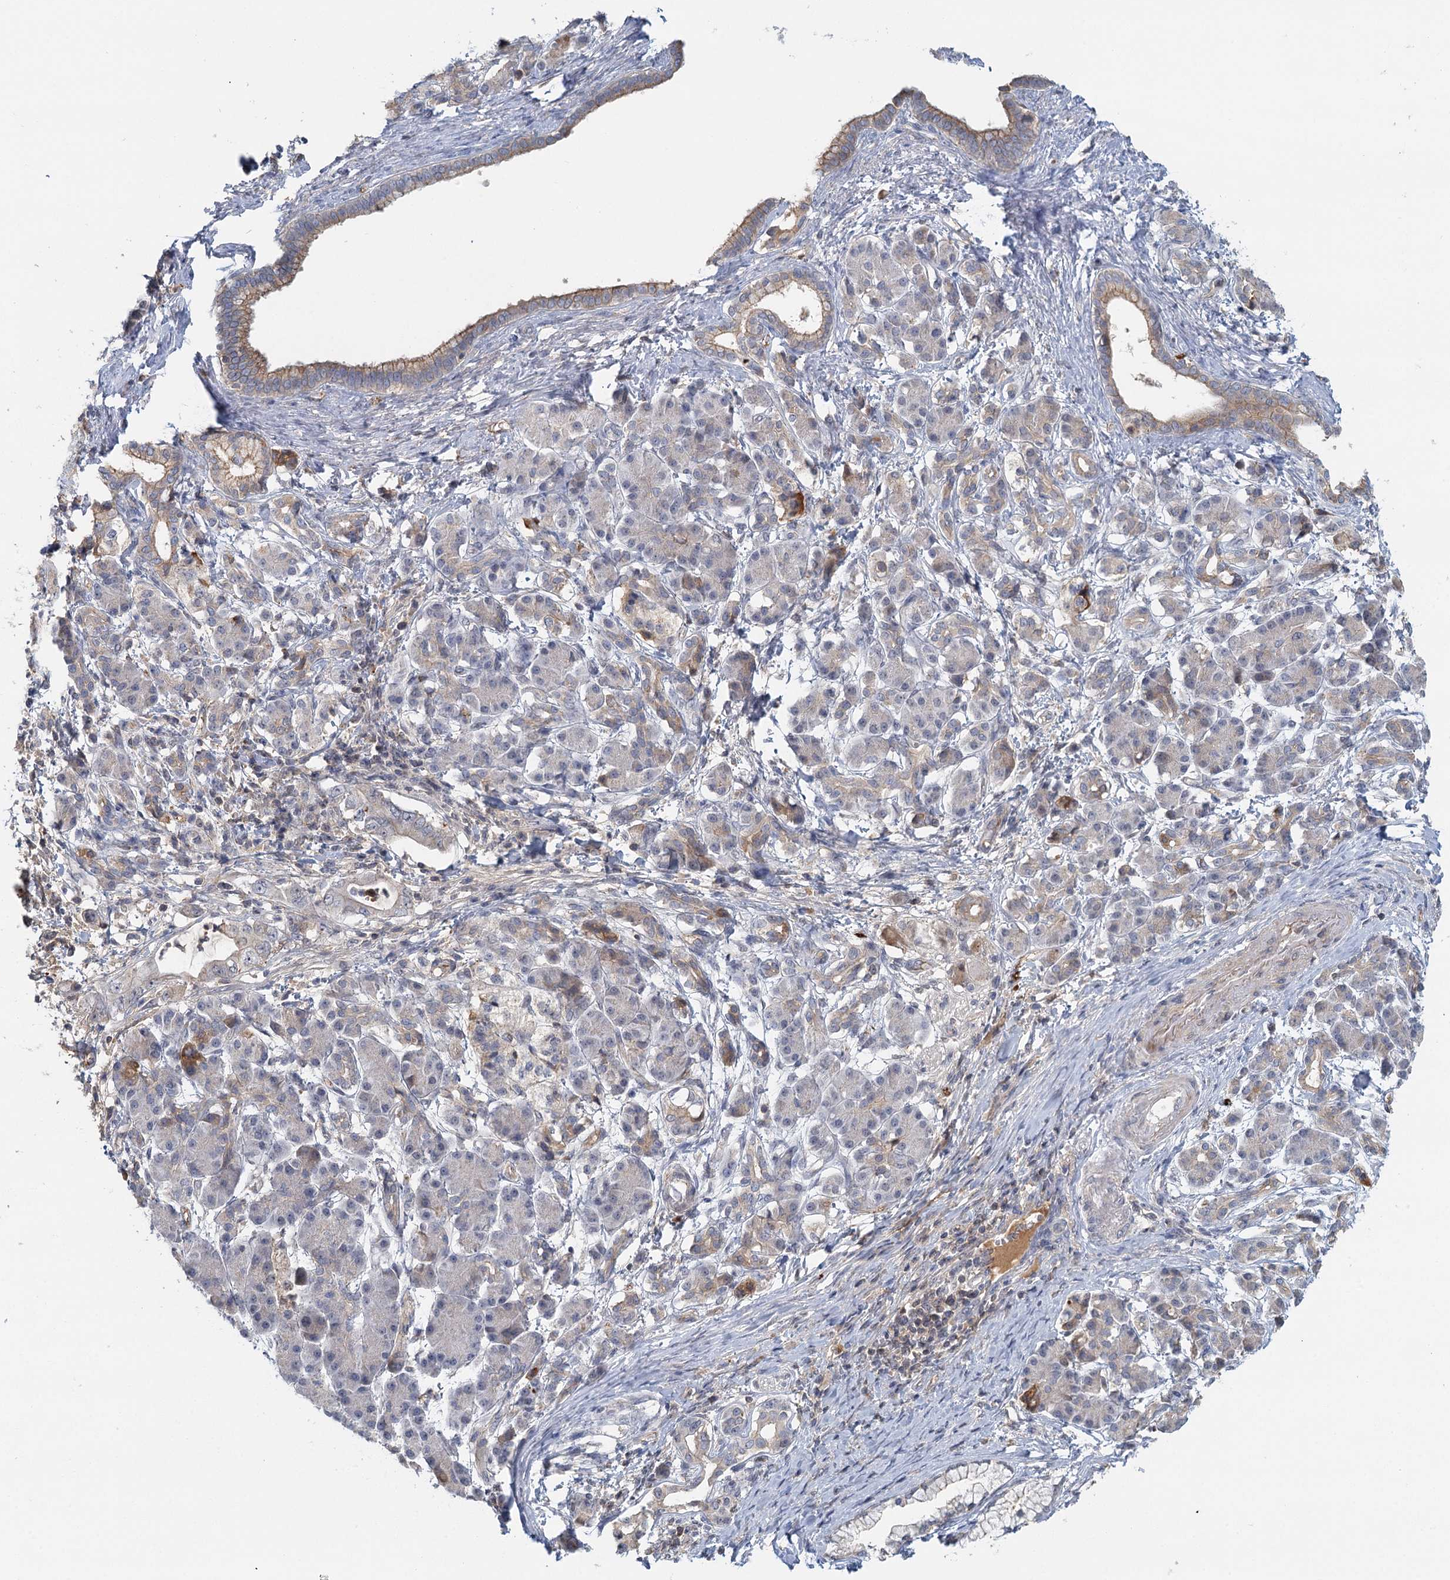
{"staining": {"intensity": "weak", "quantity": "<25%", "location": "cytoplasmic/membranous"}, "tissue": "pancreatic cancer", "cell_type": "Tumor cells", "image_type": "cancer", "snomed": [{"axis": "morphology", "description": "Adenocarcinoma, NOS"}, {"axis": "topography", "description": "Pancreas"}], "caption": "Tumor cells are negative for brown protein staining in pancreatic adenocarcinoma.", "gene": "GPATCH11", "patient": {"sex": "female", "age": 55}}